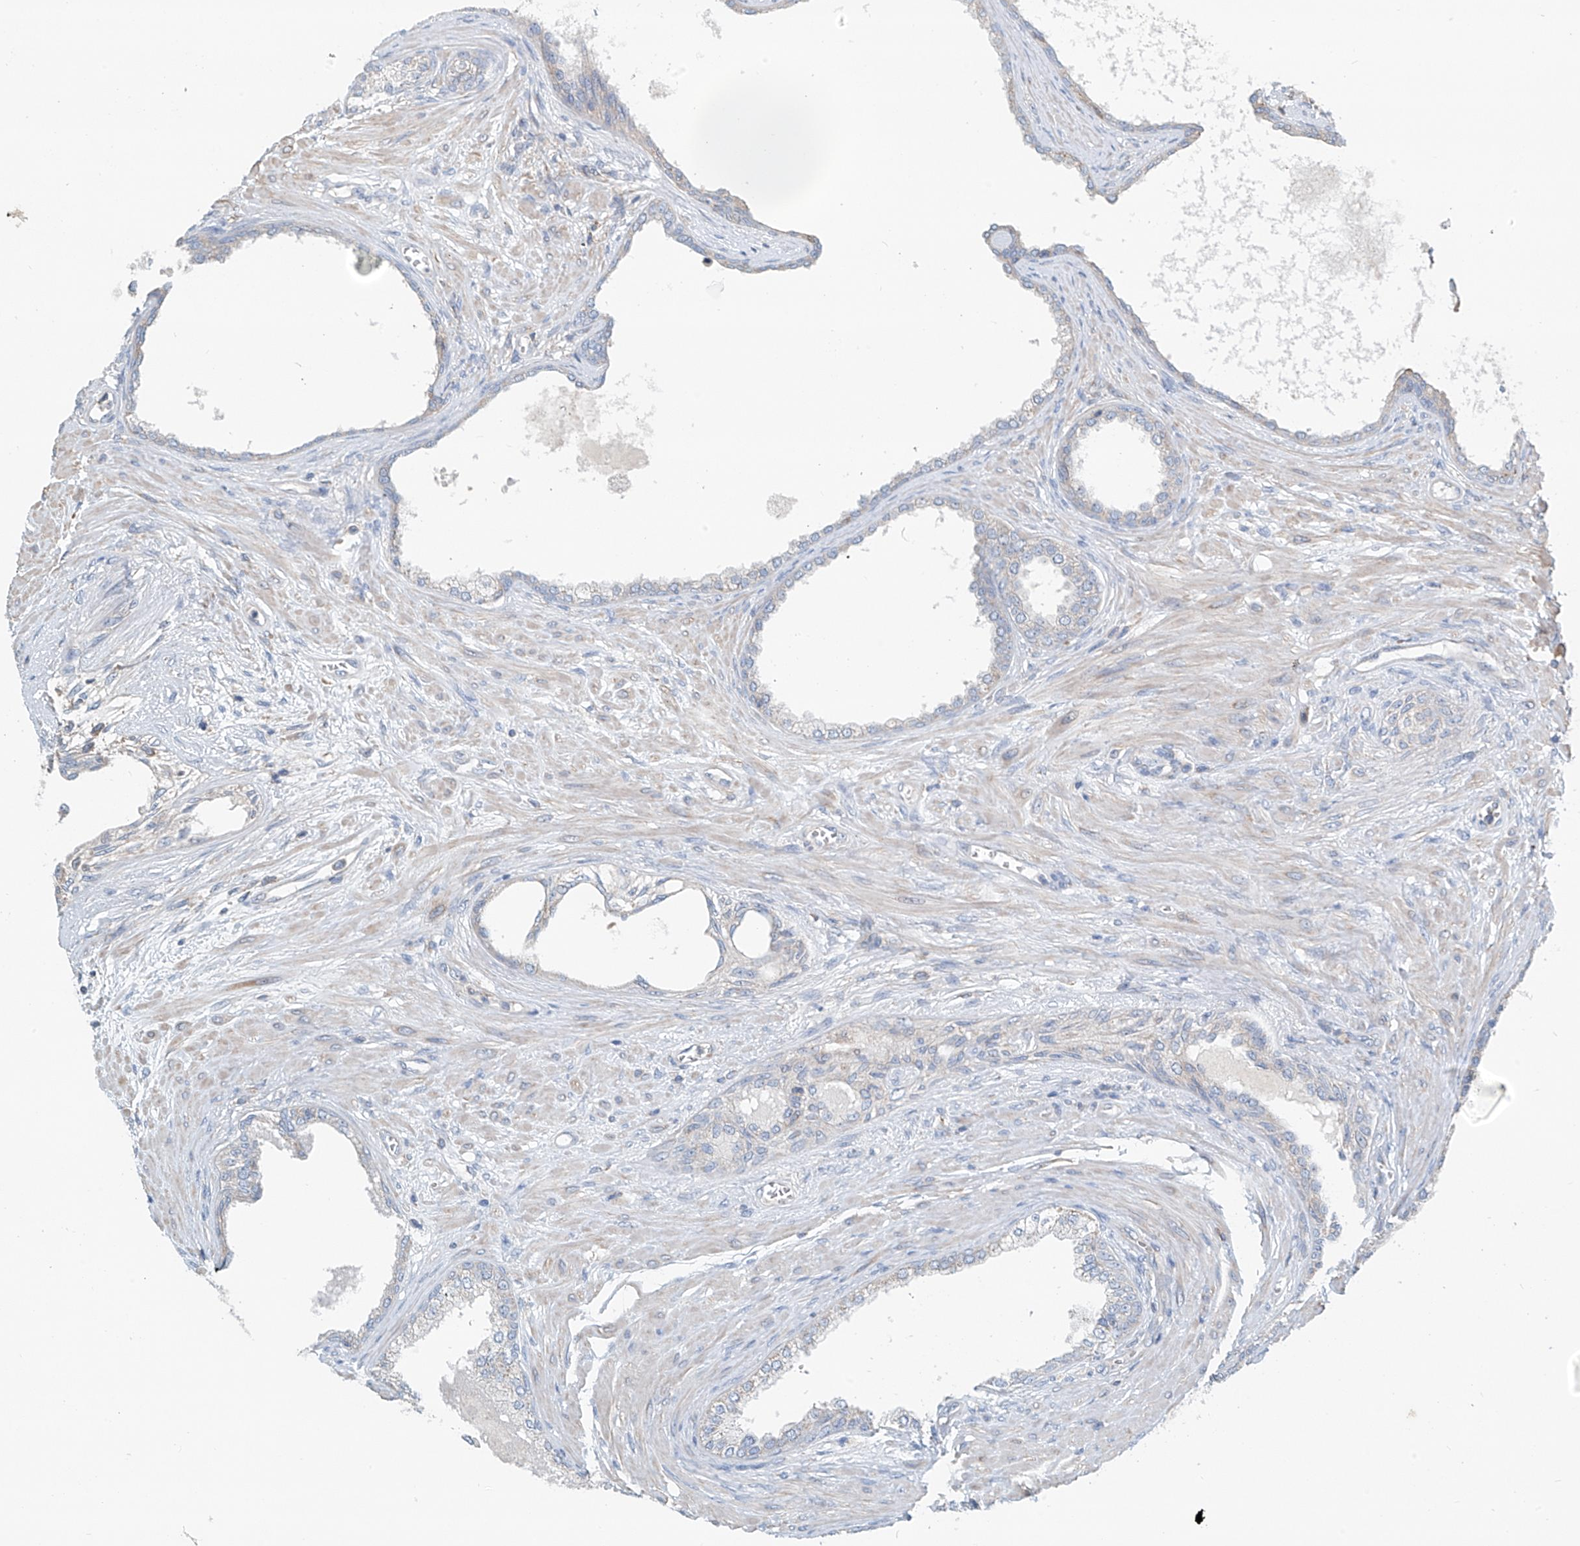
{"staining": {"intensity": "negative", "quantity": "none", "location": "none"}, "tissue": "prostate cancer", "cell_type": "Tumor cells", "image_type": "cancer", "snomed": [{"axis": "morphology", "description": "Normal tissue, NOS"}, {"axis": "morphology", "description": "Adenocarcinoma, Low grade"}, {"axis": "topography", "description": "Prostate"}, {"axis": "topography", "description": "Peripheral nerve tissue"}], "caption": "A histopathology image of human low-grade adenocarcinoma (prostate) is negative for staining in tumor cells. The staining is performed using DAB (3,3'-diaminobenzidine) brown chromogen with nuclei counter-stained in using hematoxylin.", "gene": "SYN3", "patient": {"sex": "male", "age": 71}}